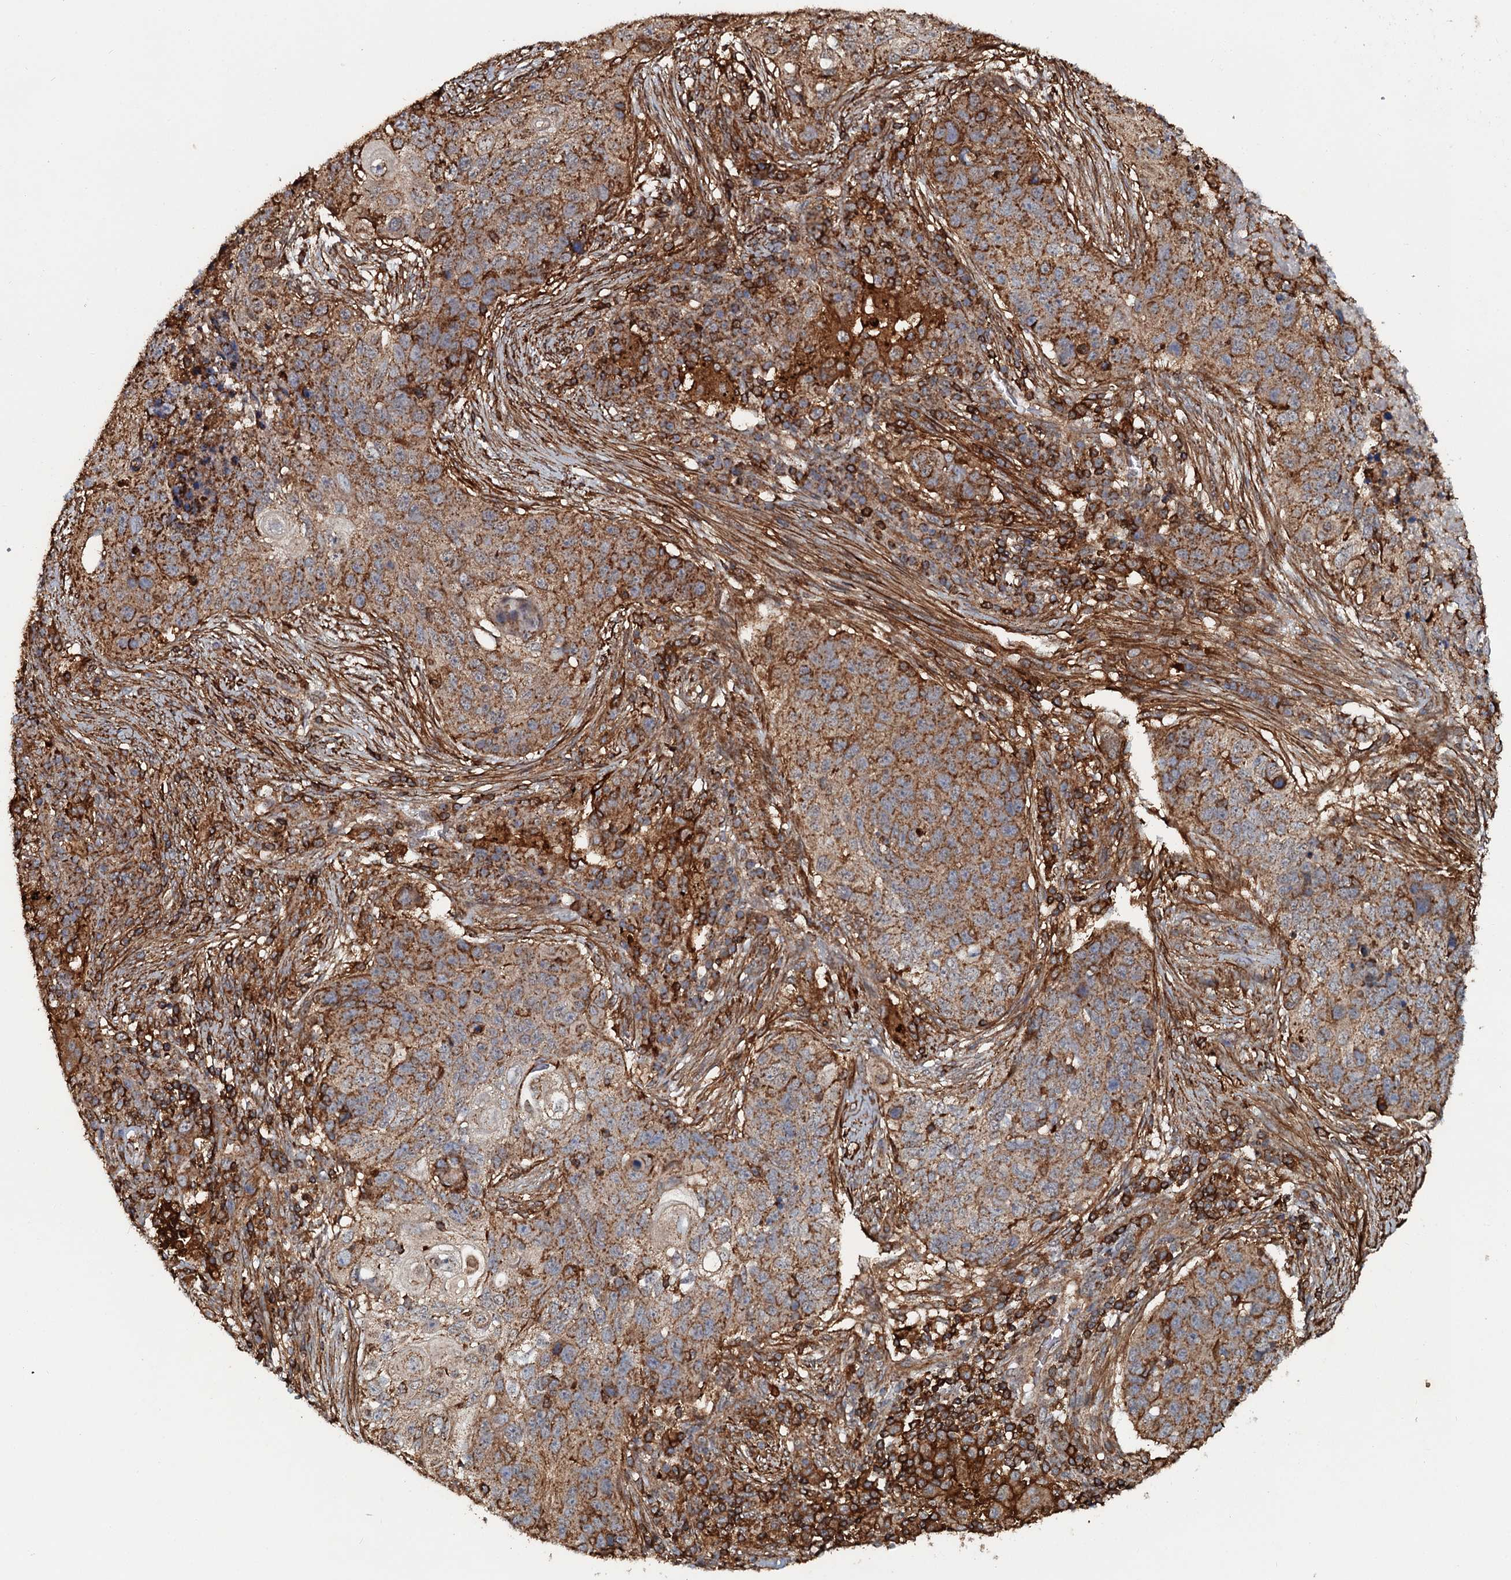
{"staining": {"intensity": "moderate", "quantity": ">75%", "location": "cytoplasmic/membranous"}, "tissue": "lung cancer", "cell_type": "Tumor cells", "image_type": "cancer", "snomed": [{"axis": "morphology", "description": "Squamous cell carcinoma, NOS"}, {"axis": "topography", "description": "Lung"}], "caption": "A photomicrograph showing moderate cytoplasmic/membranous staining in approximately >75% of tumor cells in lung cancer, as visualized by brown immunohistochemical staining.", "gene": "VWA8", "patient": {"sex": "female", "age": 63}}